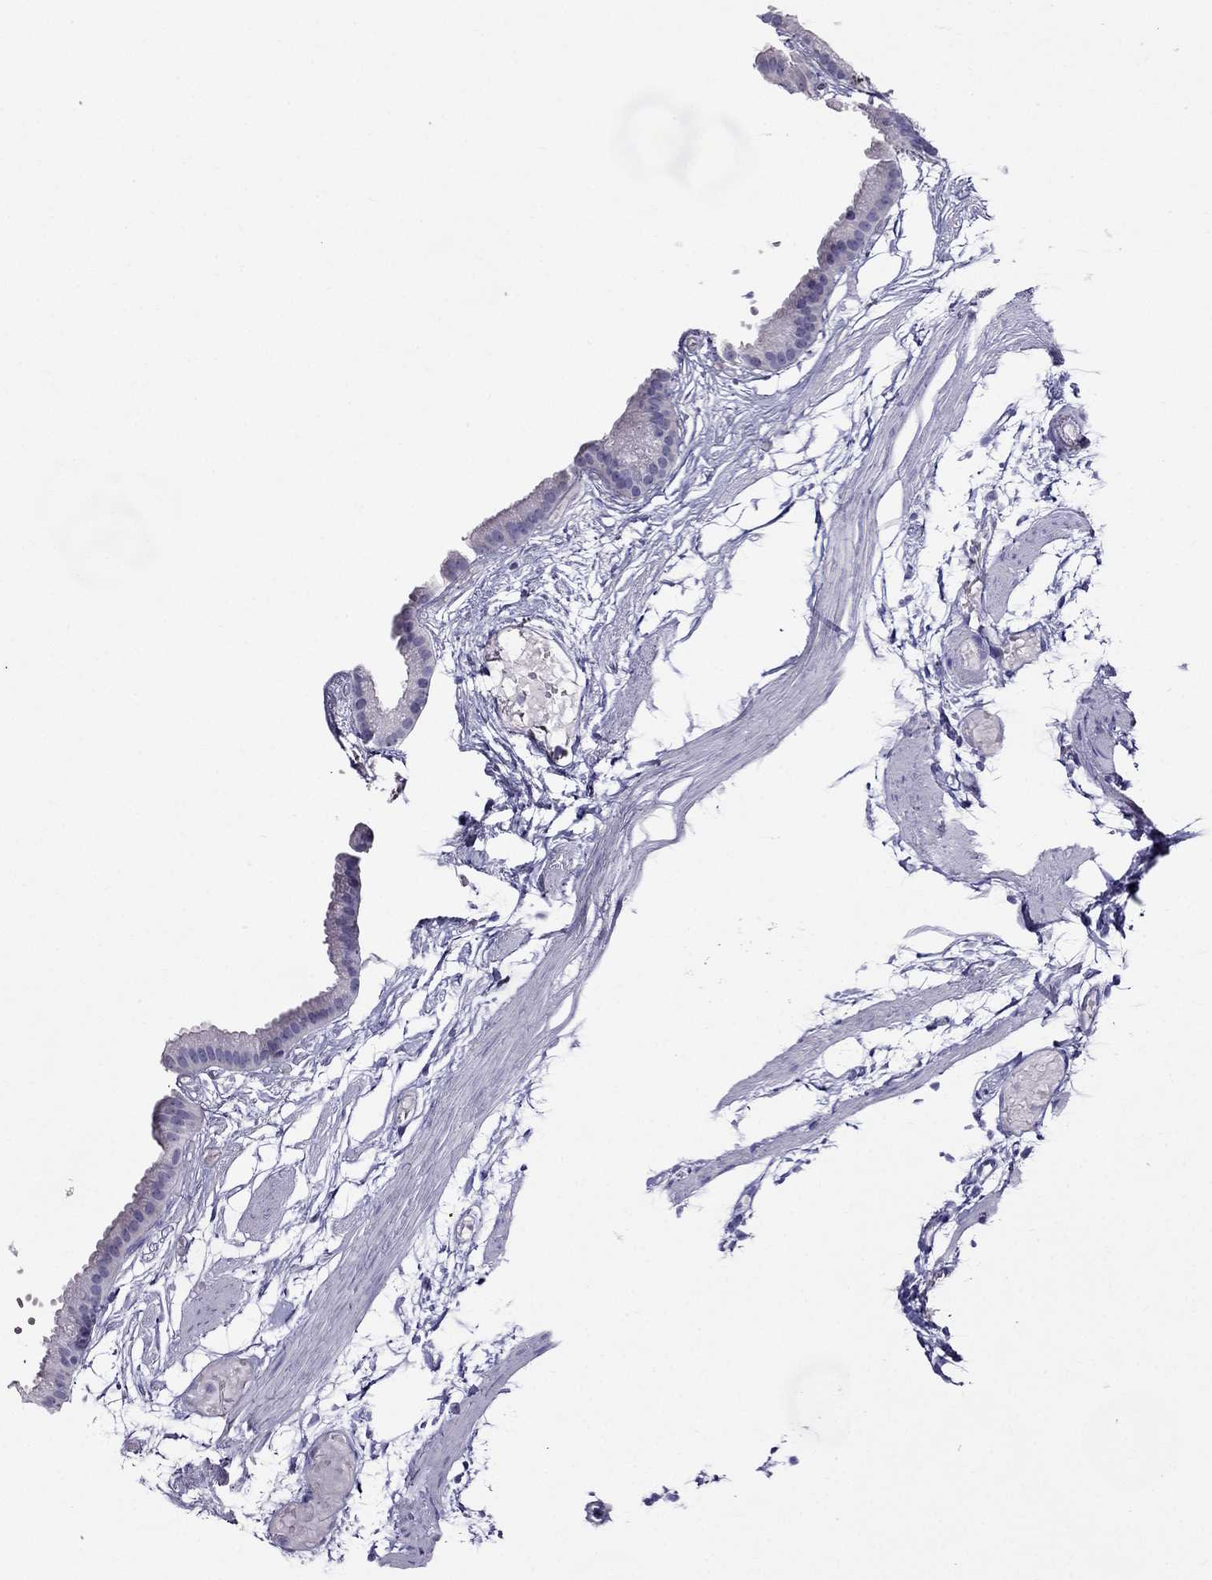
{"staining": {"intensity": "negative", "quantity": "none", "location": "none"}, "tissue": "gallbladder", "cell_type": "Glandular cells", "image_type": "normal", "snomed": [{"axis": "morphology", "description": "Normal tissue, NOS"}, {"axis": "topography", "description": "Gallbladder"}], "caption": "Gallbladder stained for a protein using immunohistochemistry (IHC) shows no positivity glandular cells.", "gene": "ZNF541", "patient": {"sex": "female", "age": 45}}